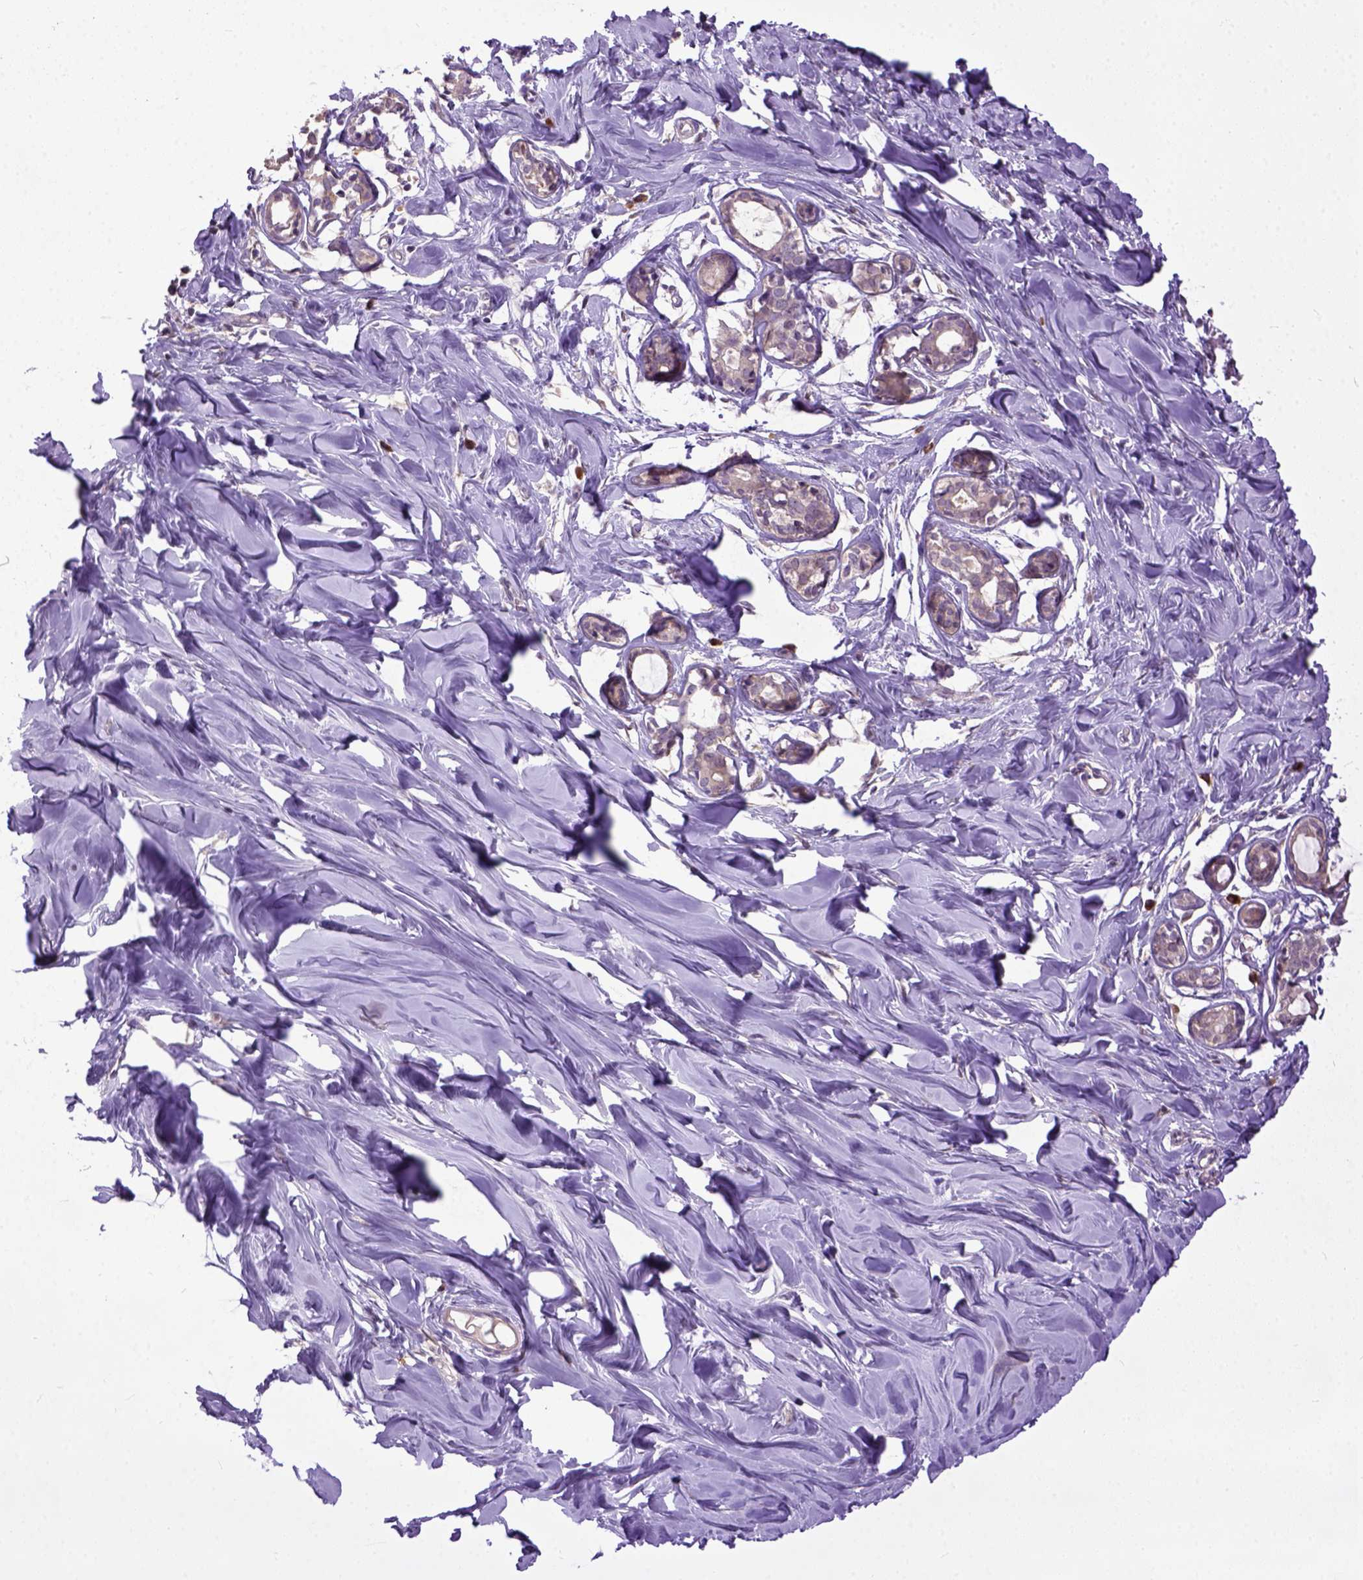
{"staining": {"intensity": "negative", "quantity": "none", "location": "none"}, "tissue": "breast", "cell_type": "Adipocytes", "image_type": "normal", "snomed": [{"axis": "morphology", "description": "Normal tissue, NOS"}, {"axis": "topography", "description": "Breast"}], "caption": "This image is of normal breast stained with immunohistochemistry (IHC) to label a protein in brown with the nuclei are counter-stained blue. There is no expression in adipocytes.", "gene": "CPNE1", "patient": {"sex": "female", "age": 27}}